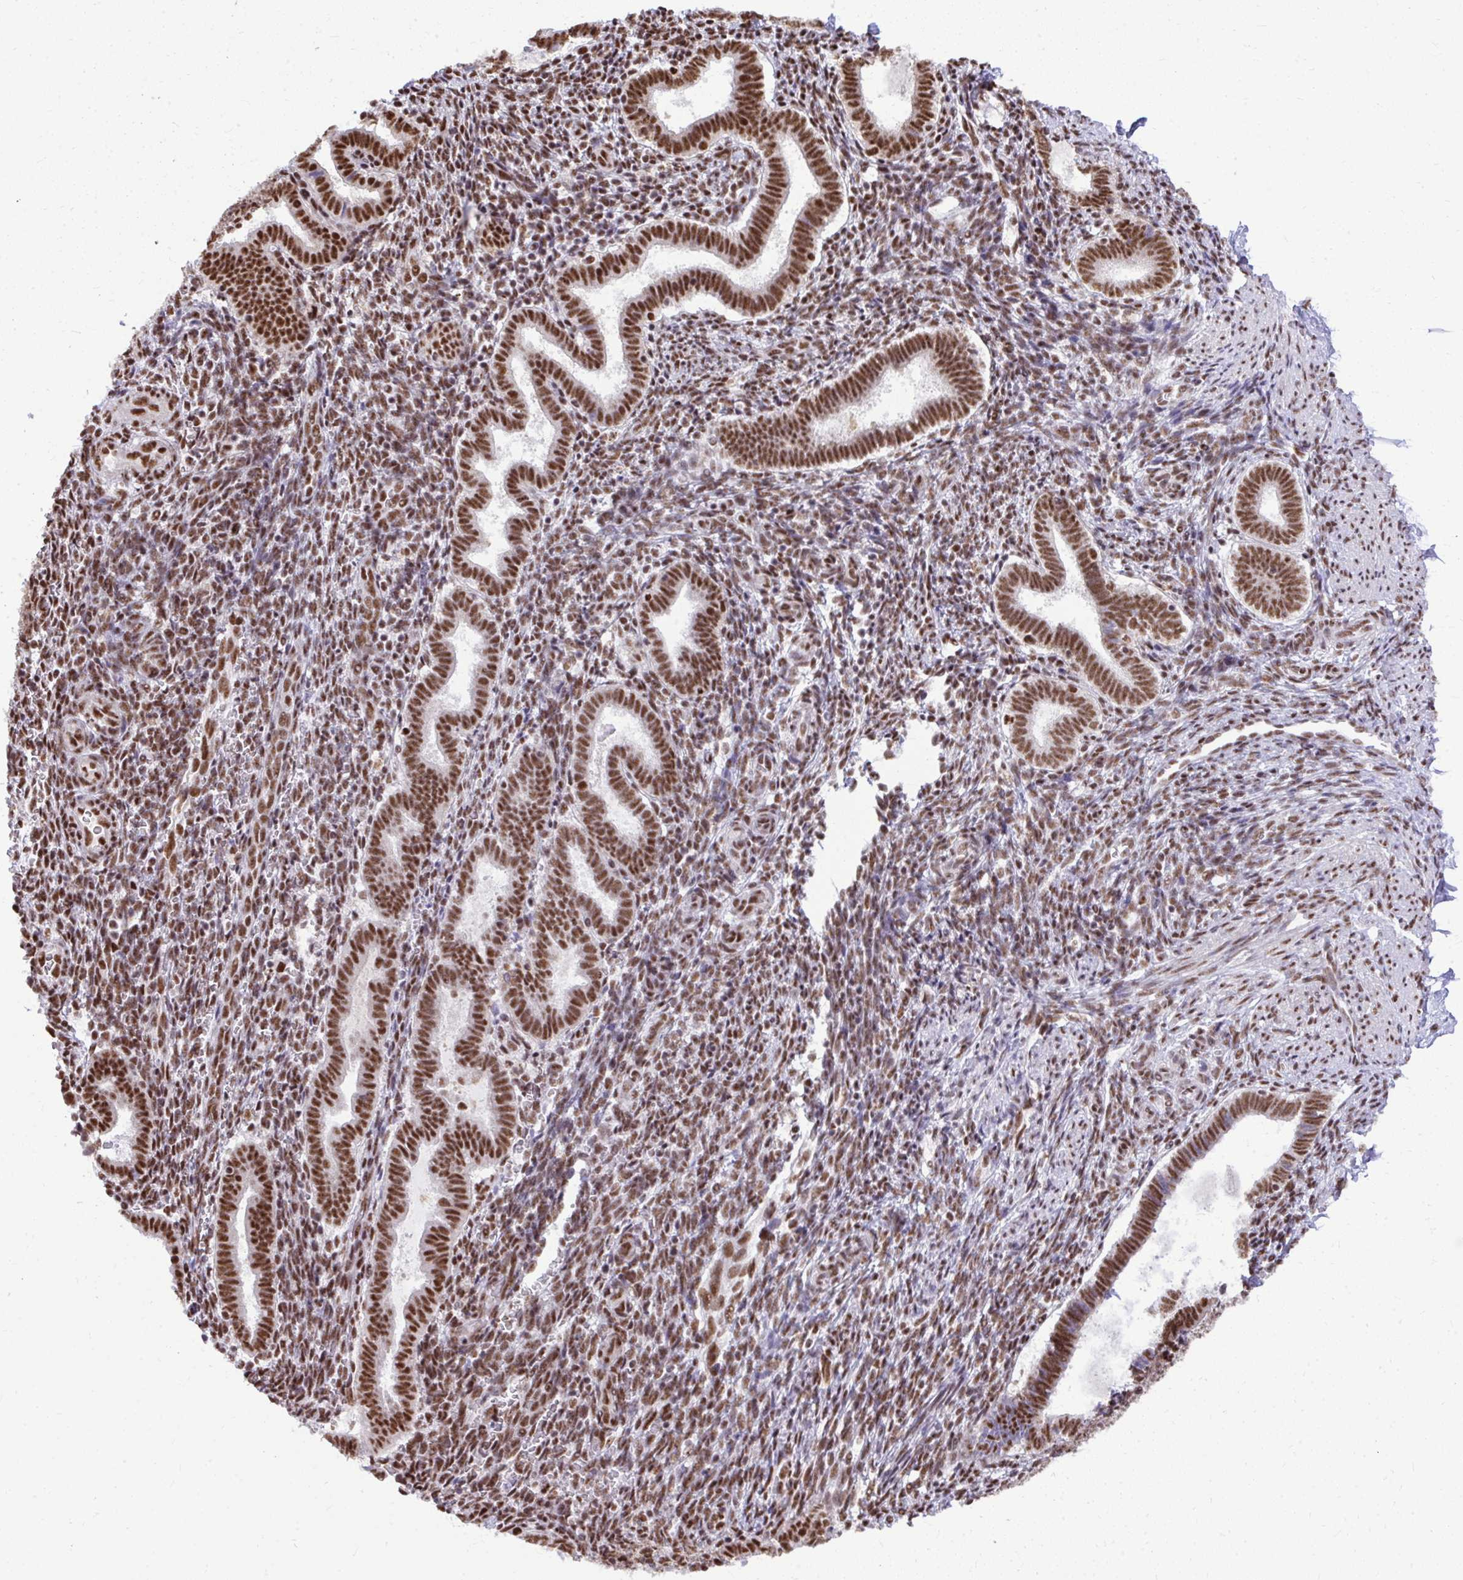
{"staining": {"intensity": "moderate", "quantity": ">75%", "location": "nuclear"}, "tissue": "endometrium", "cell_type": "Cells in endometrial stroma", "image_type": "normal", "snomed": [{"axis": "morphology", "description": "Normal tissue, NOS"}, {"axis": "topography", "description": "Endometrium"}], "caption": "Immunohistochemistry (IHC) of unremarkable human endometrium demonstrates medium levels of moderate nuclear positivity in approximately >75% of cells in endometrial stroma. The protein is shown in brown color, while the nuclei are stained blue.", "gene": "PRPF19", "patient": {"sex": "female", "age": 34}}